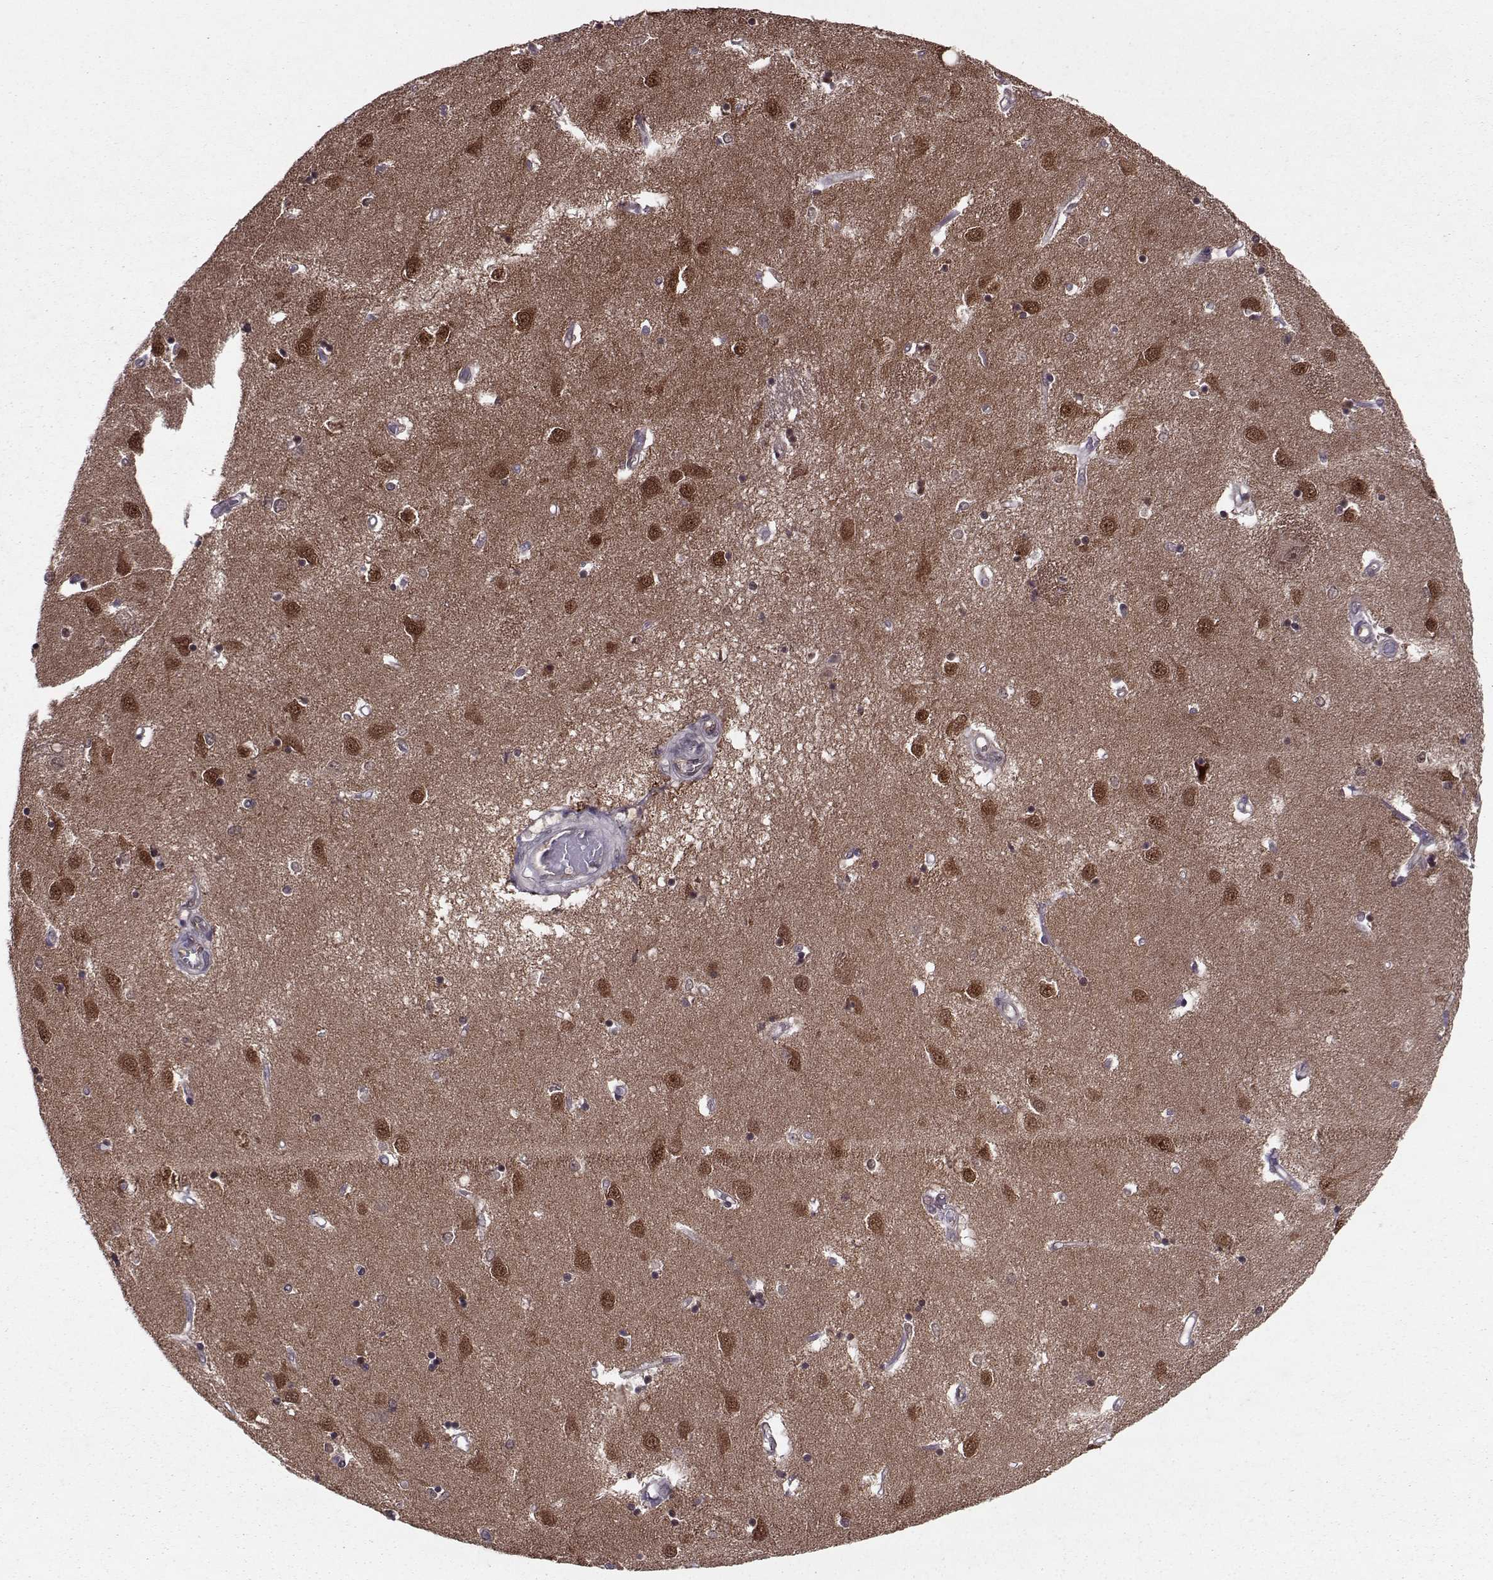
{"staining": {"intensity": "negative", "quantity": "none", "location": "none"}, "tissue": "caudate", "cell_type": "Glial cells", "image_type": "normal", "snomed": [{"axis": "morphology", "description": "Normal tissue, NOS"}, {"axis": "topography", "description": "Lateral ventricle wall"}], "caption": "A high-resolution micrograph shows immunohistochemistry staining of normal caudate, which reveals no significant expression in glial cells.", "gene": "PPP2R2A", "patient": {"sex": "male", "age": 54}}